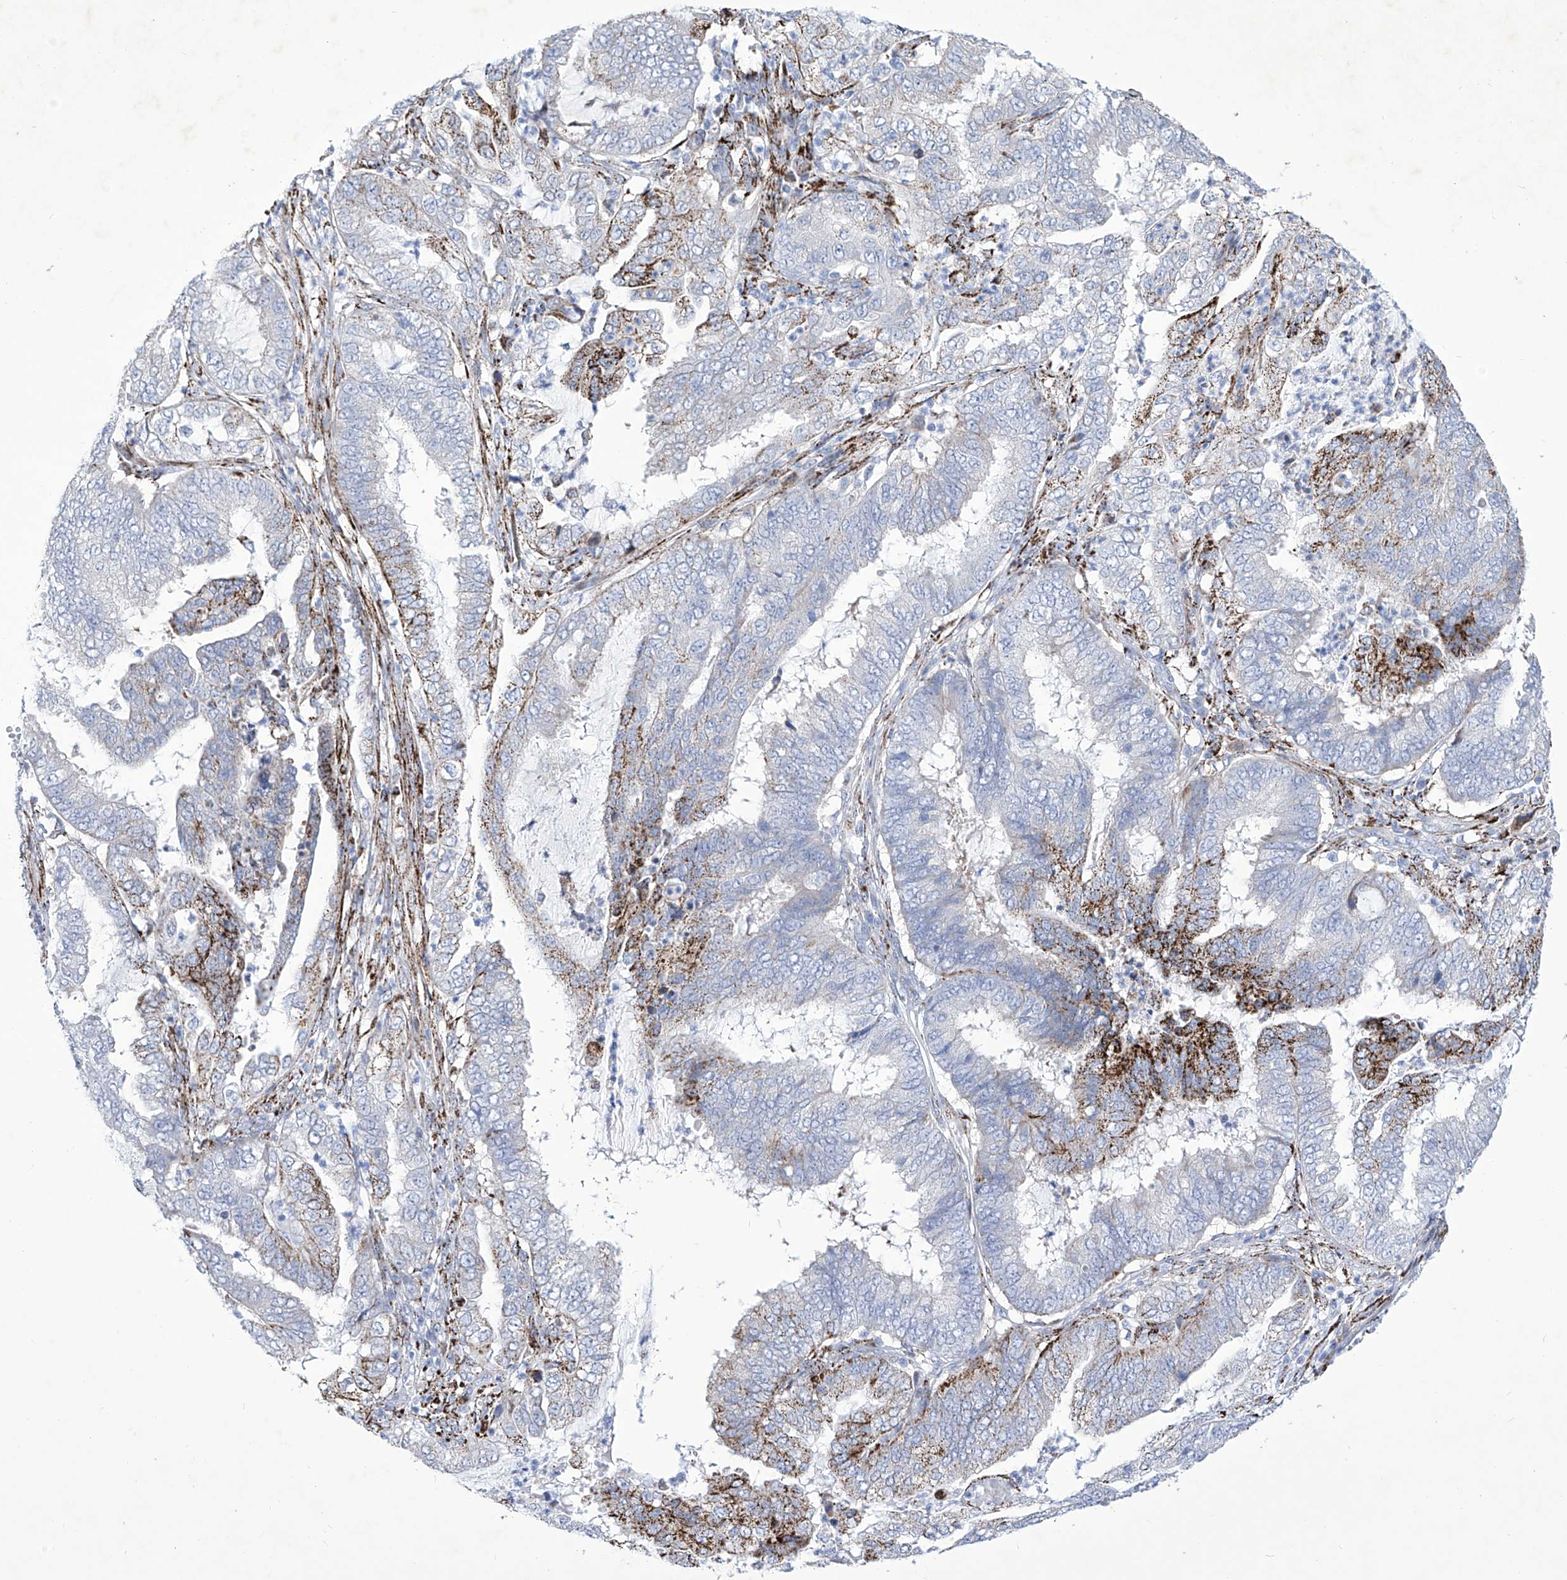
{"staining": {"intensity": "strong", "quantity": "<25%", "location": "cytoplasmic/membranous"}, "tissue": "endometrial cancer", "cell_type": "Tumor cells", "image_type": "cancer", "snomed": [{"axis": "morphology", "description": "Adenocarcinoma, NOS"}, {"axis": "topography", "description": "Endometrium"}], "caption": "This image reveals immunohistochemistry (IHC) staining of human adenocarcinoma (endometrial), with medium strong cytoplasmic/membranous staining in about <25% of tumor cells.", "gene": "C1orf87", "patient": {"sex": "female", "age": 51}}